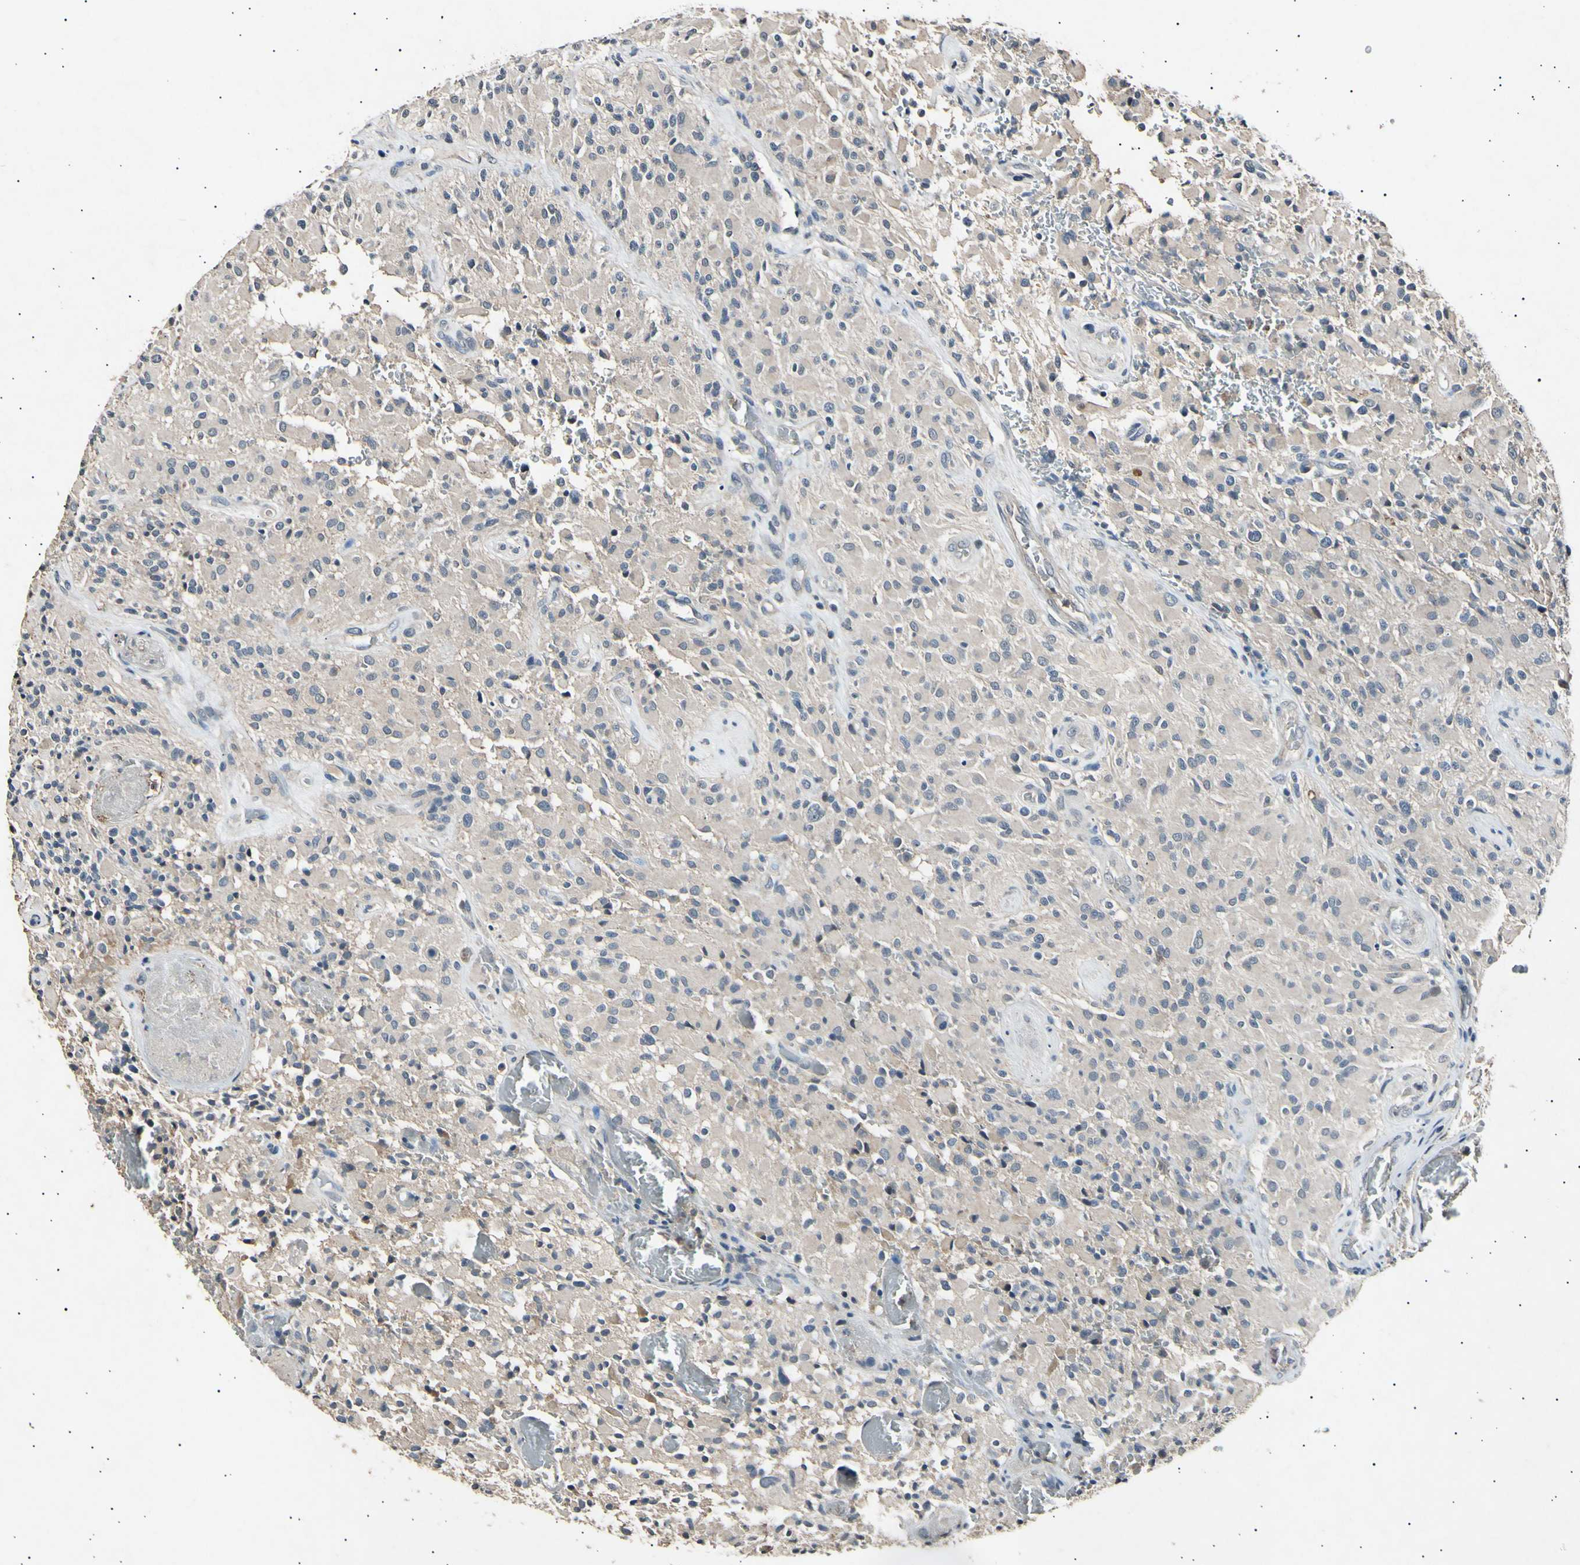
{"staining": {"intensity": "negative", "quantity": "none", "location": "none"}, "tissue": "glioma", "cell_type": "Tumor cells", "image_type": "cancer", "snomed": [{"axis": "morphology", "description": "Glioma, malignant, High grade"}, {"axis": "topography", "description": "Brain"}], "caption": "A high-resolution histopathology image shows immunohistochemistry (IHC) staining of high-grade glioma (malignant), which displays no significant positivity in tumor cells.", "gene": "ADCY3", "patient": {"sex": "male", "age": 71}}